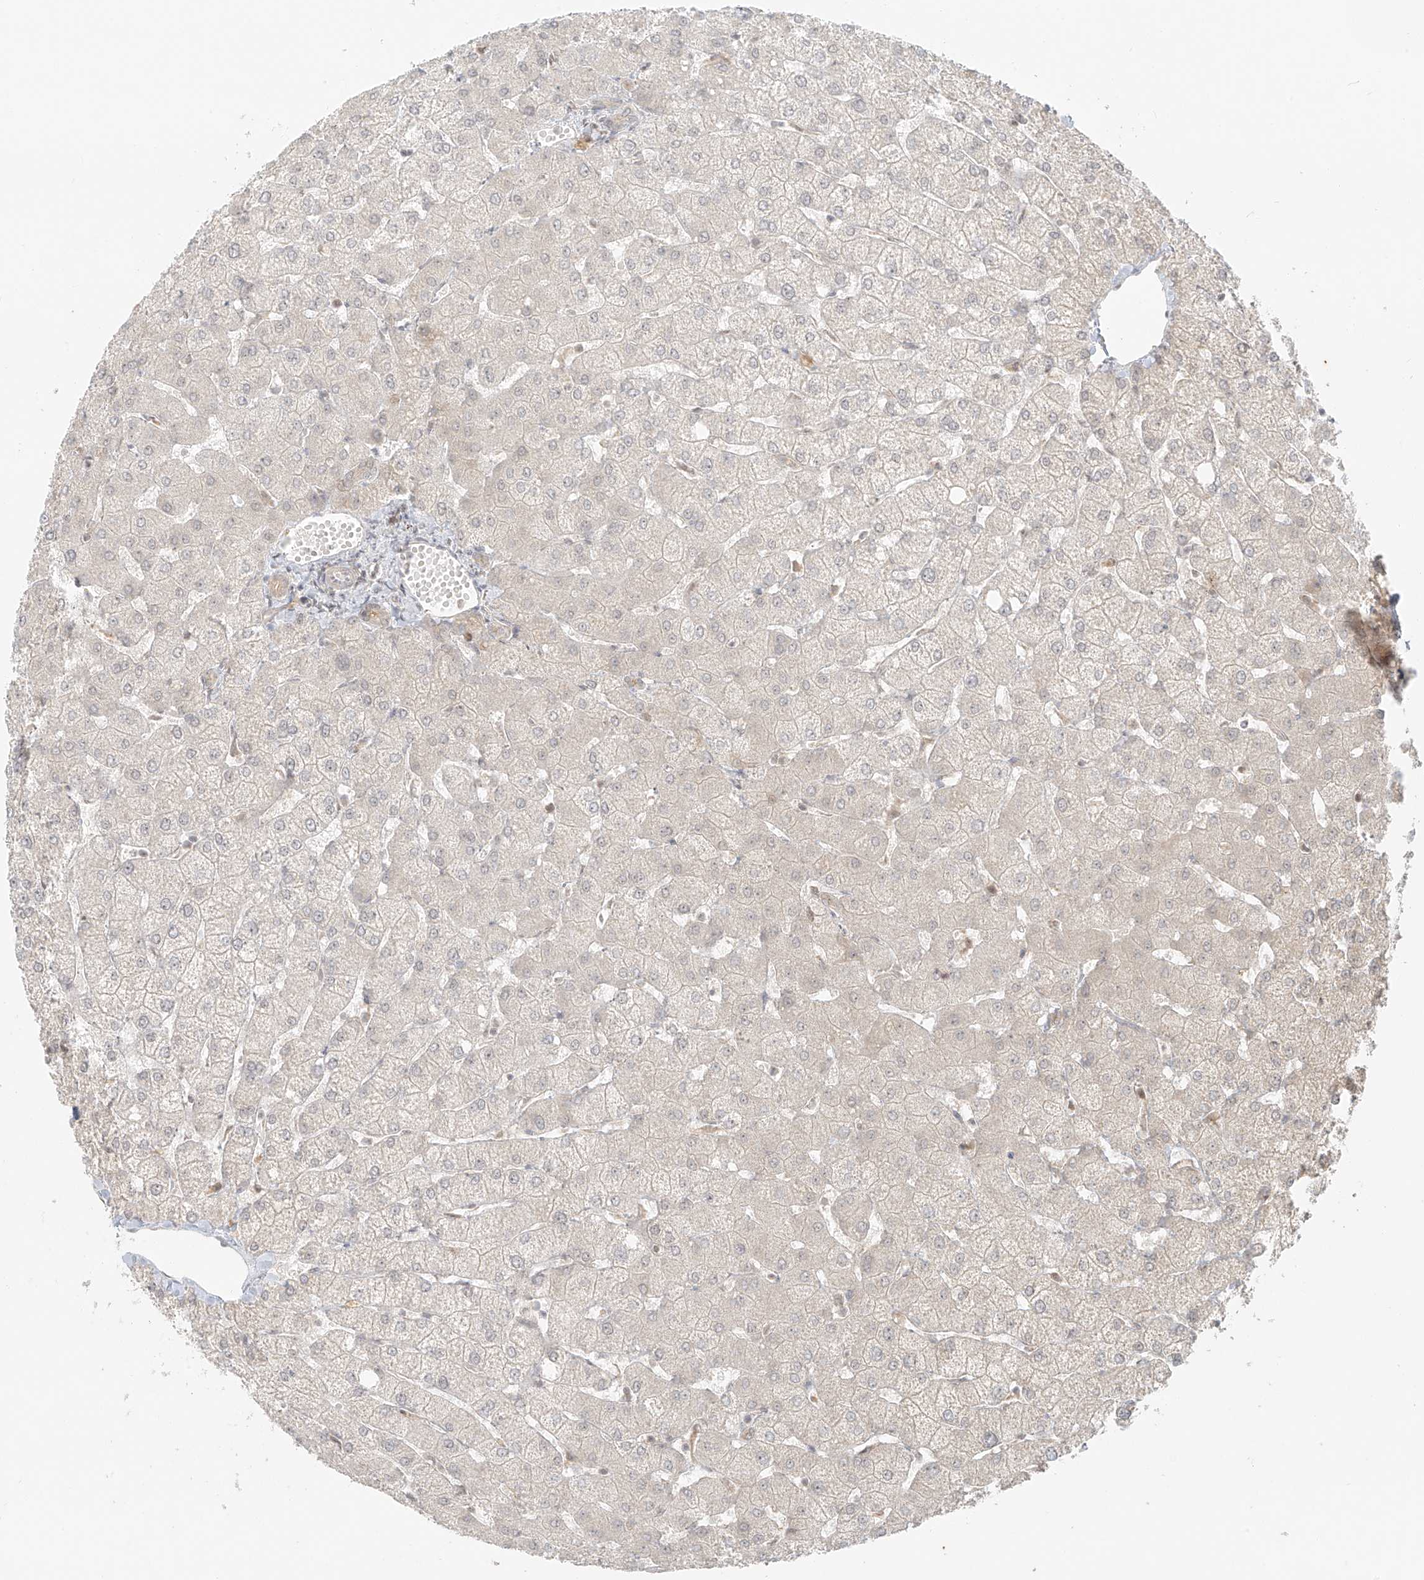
{"staining": {"intensity": "weak", "quantity": "25%-75%", "location": "cytoplasmic/membranous"}, "tissue": "liver", "cell_type": "Cholangiocytes", "image_type": "normal", "snomed": [{"axis": "morphology", "description": "Normal tissue, NOS"}, {"axis": "topography", "description": "Liver"}], "caption": "Protein analysis of benign liver demonstrates weak cytoplasmic/membranous positivity in about 25%-75% of cholangiocytes.", "gene": "MIPEP", "patient": {"sex": "female", "age": 54}}